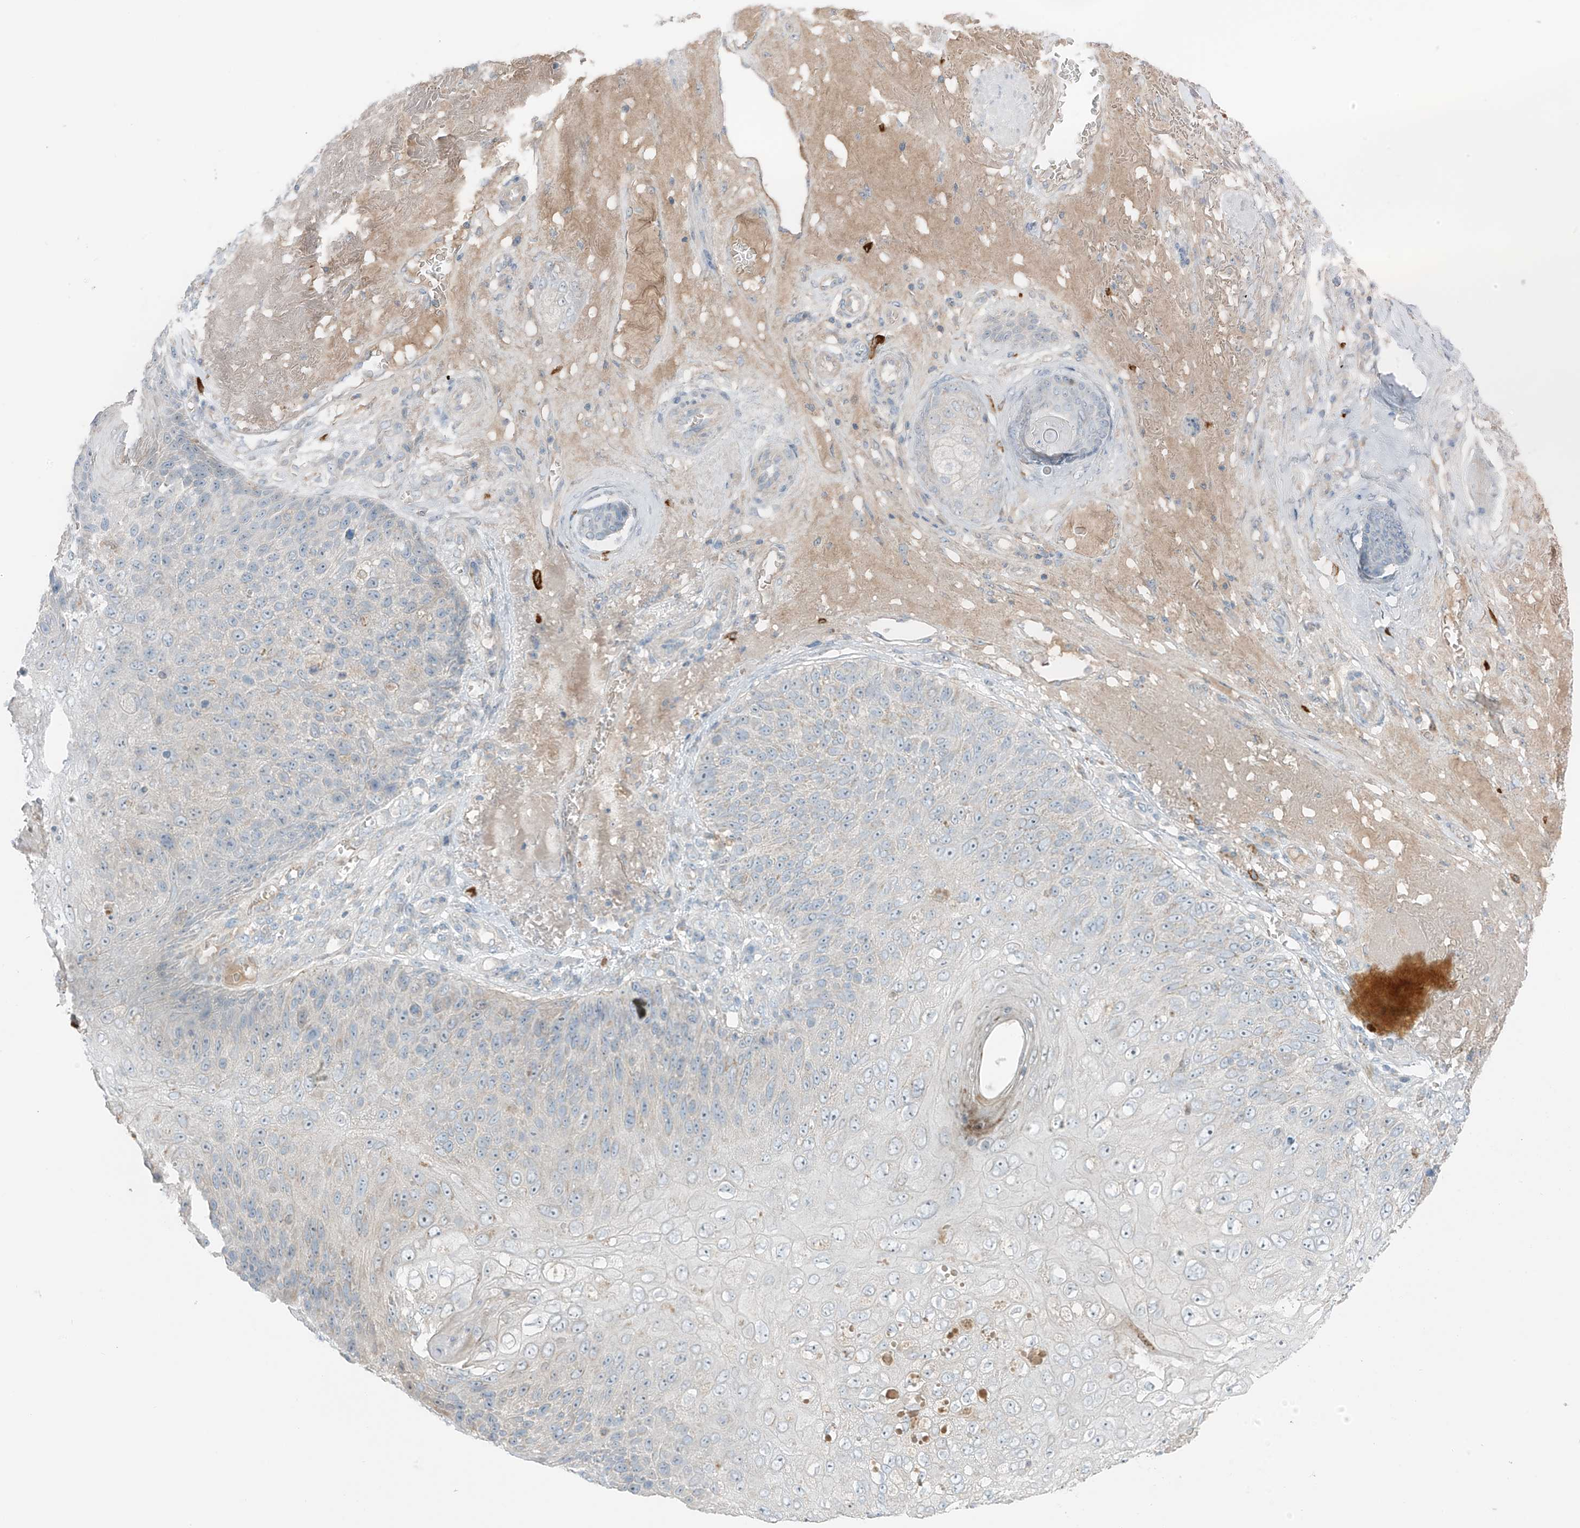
{"staining": {"intensity": "negative", "quantity": "none", "location": "none"}, "tissue": "skin cancer", "cell_type": "Tumor cells", "image_type": "cancer", "snomed": [{"axis": "morphology", "description": "Squamous cell carcinoma, NOS"}, {"axis": "topography", "description": "Skin"}], "caption": "DAB (3,3'-diaminobenzidine) immunohistochemical staining of human skin cancer displays no significant expression in tumor cells.", "gene": "FAM131C", "patient": {"sex": "female", "age": 88}}